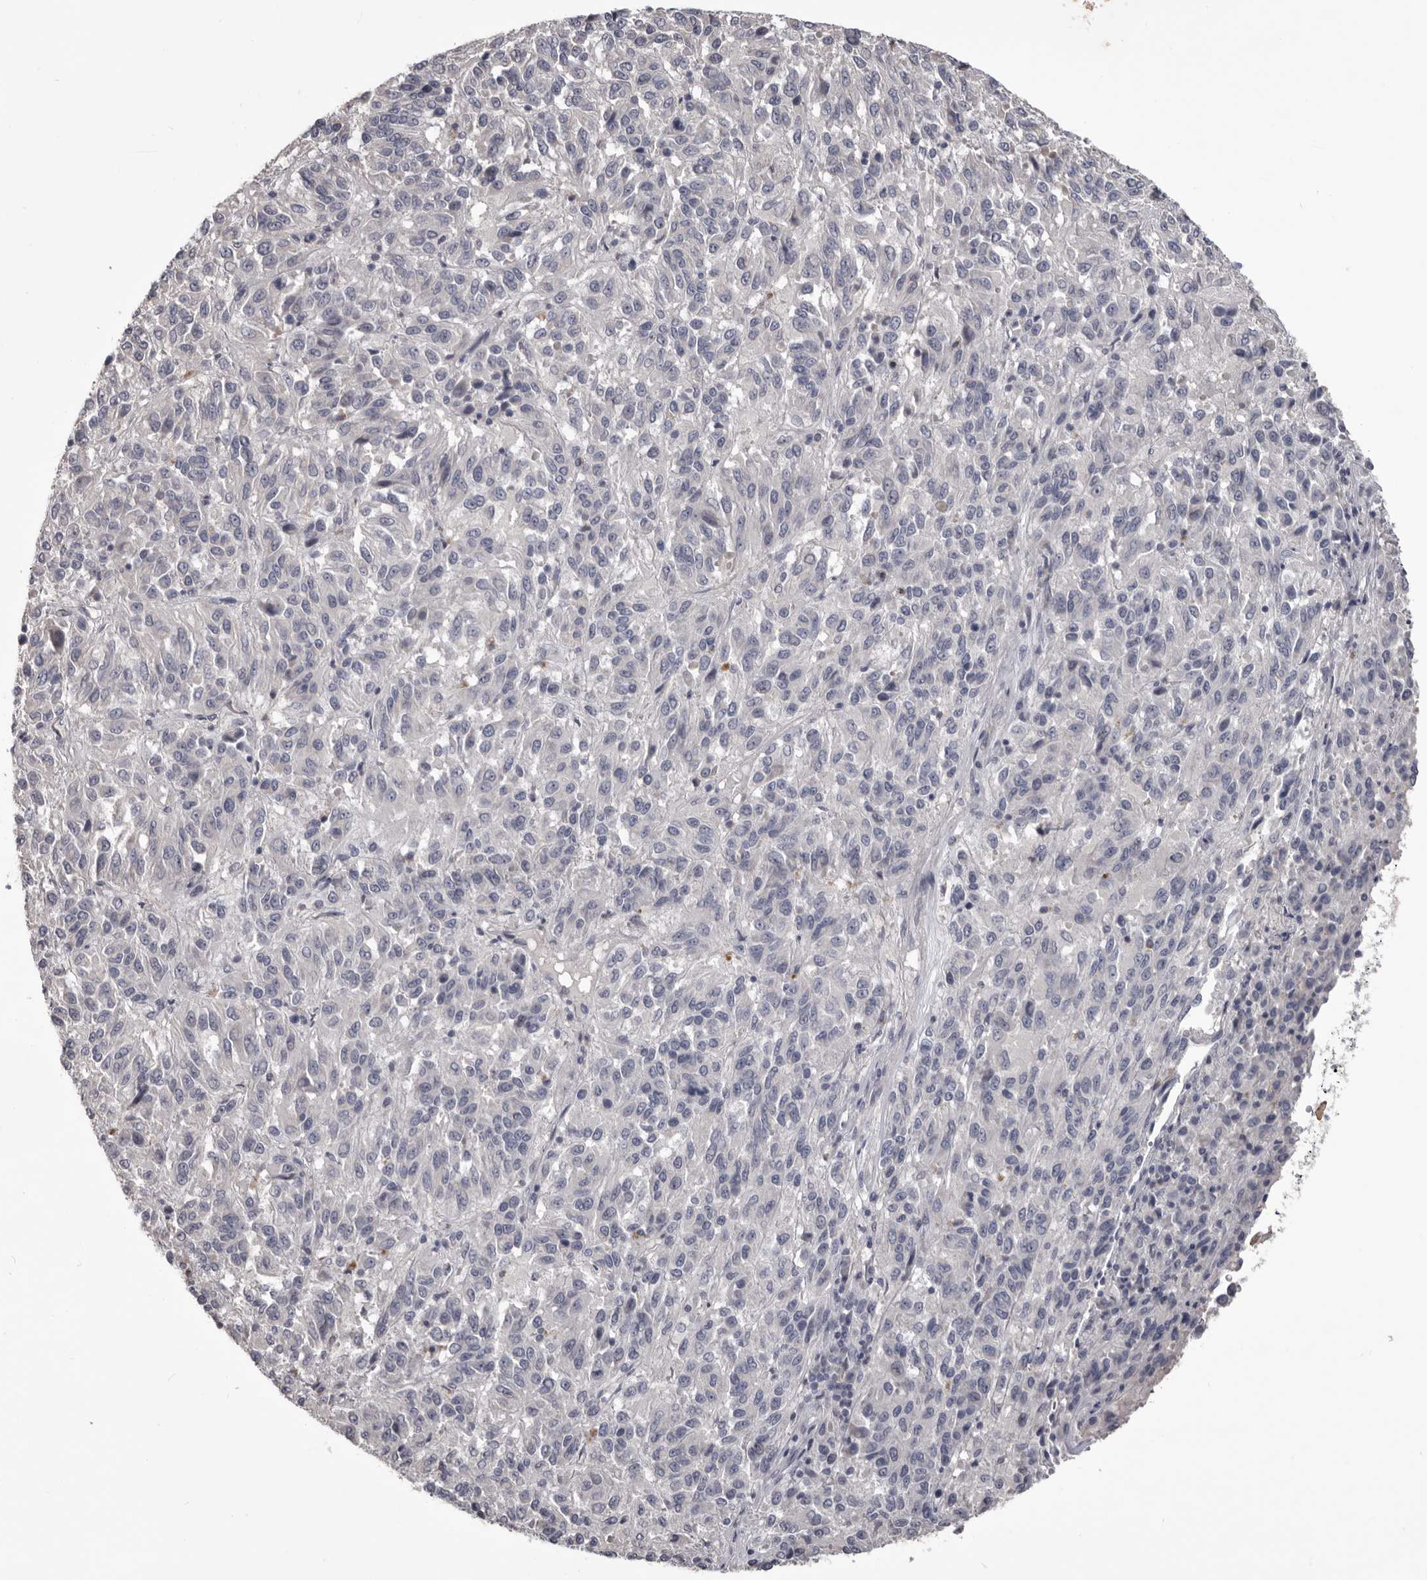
{"staining": {"intensity": "negative", "quantity": "none", "location": "none"}, "tissue": "melanoma", "cell_type": "Tumor cells", "image_type": "cancer", "snomed": [{"axis": "morphology", "description": "Malignant melanoma, Metastatic site"}, {"axis": "topography", "description": "Lung"}], "caption": "The IHC histopathology image has no significant staining in tumor cells of malignant melanoma (metastatic site) tissue.", "gene": "LPAR6", "patient": {"sex": "male", "age": 64}}